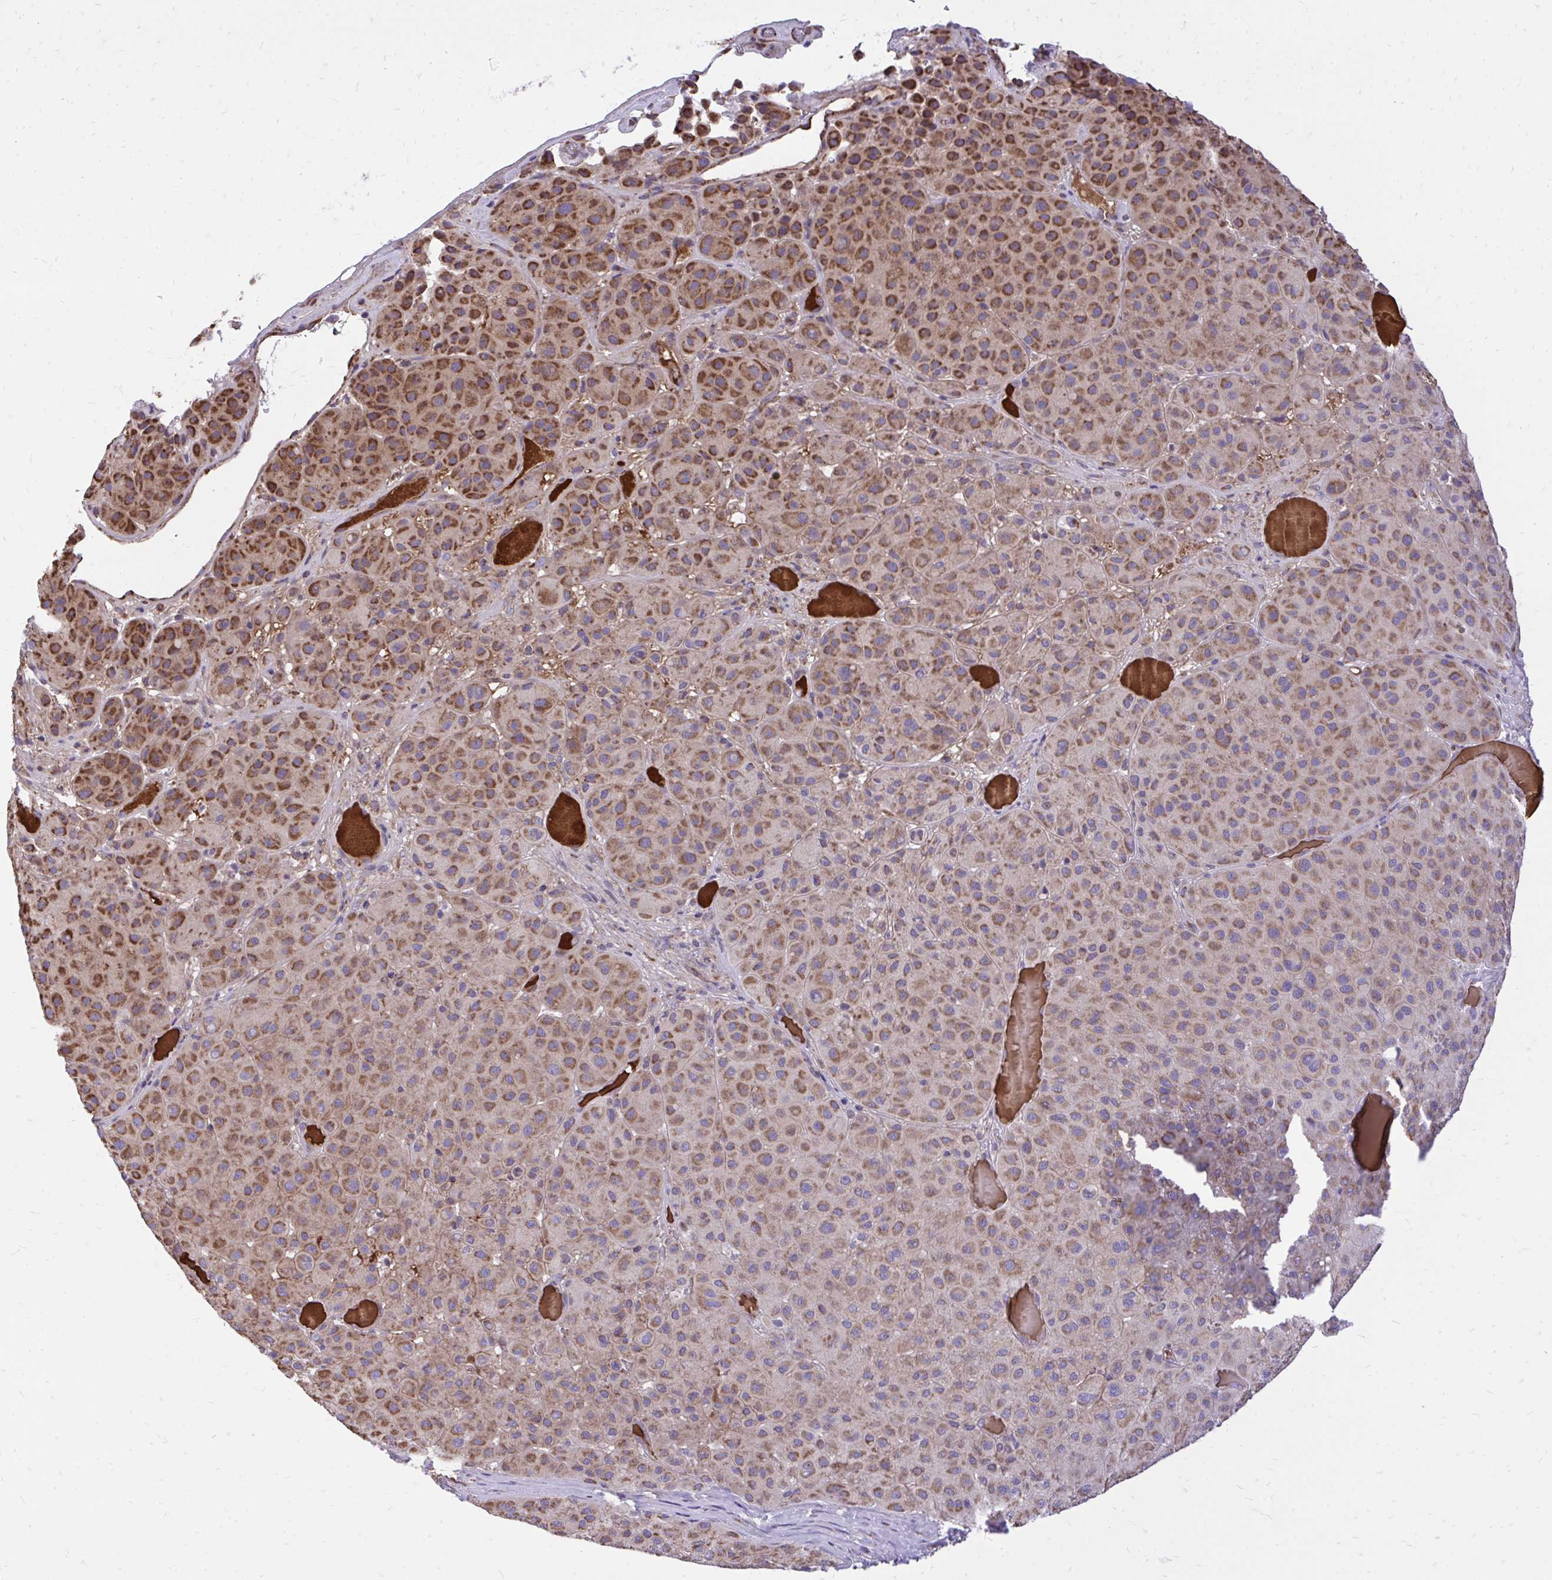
{"staining": {"intensity": "moderate", "quantity": ">75%", "location": "cytoplasmic/membranous"}, "tissue": "melanoma", "cell_type": "Tumor cells", "image_type": "cancer", "snomed": [{"axis": "morphology", "description": "Malignant melanoma, Metastatic site"}, {"axis": "topography", "description": "Smooth muscle"}], "caption": "A micrograph of human melanoma stained for a protein reveals moderate cytoplasmic/membranous brown staining in tumor cells.", "gene": "ATP13A2", "patient": {"sex": "male", "age": 41}}